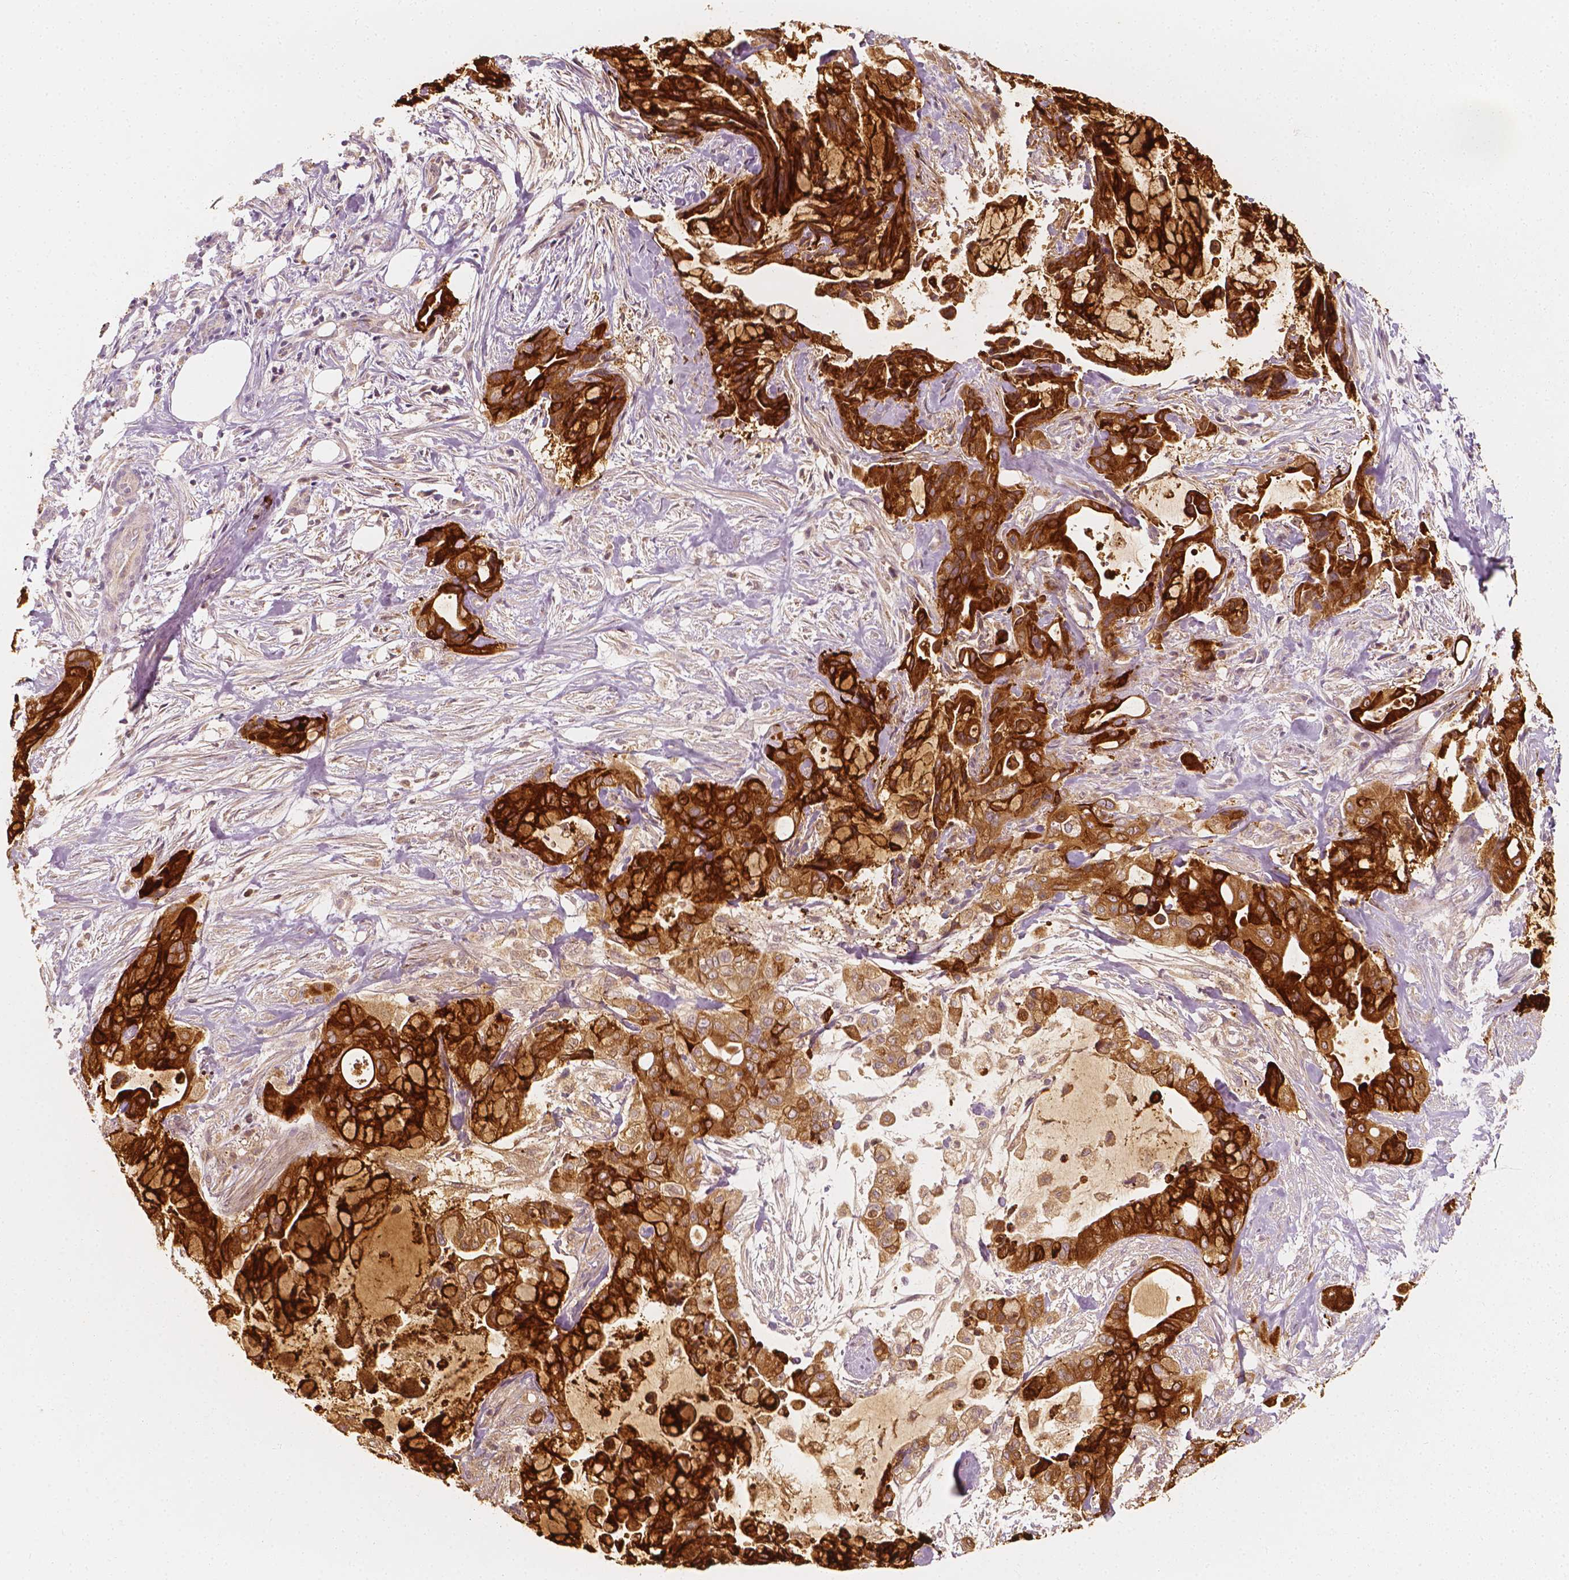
{"staining": {"intensity": "strong", "quantity": ">75%", "location": "cytoplasmic/membranous"}, "tissue": "pancreatic cancer", "cell_type": "Tumor cells", "image_type": "cancer", "snomed": [{"axis": "morphology", "description": "Adenocarcinoma, NOS"}, {"axis": "topography", "description": "Pancreas"}], "caption": "Immunohistochemistry (IHC) (DAB) staining of pancreatic adenocarcinoma displays strong cytoplasmic/membranous protein expression in approximately >75% of tumor cells. (Brightfield microscopy of DAB IHC at high magnification).", "gene": "SHPK", "patient": {"sex": "male", "age": 71}}